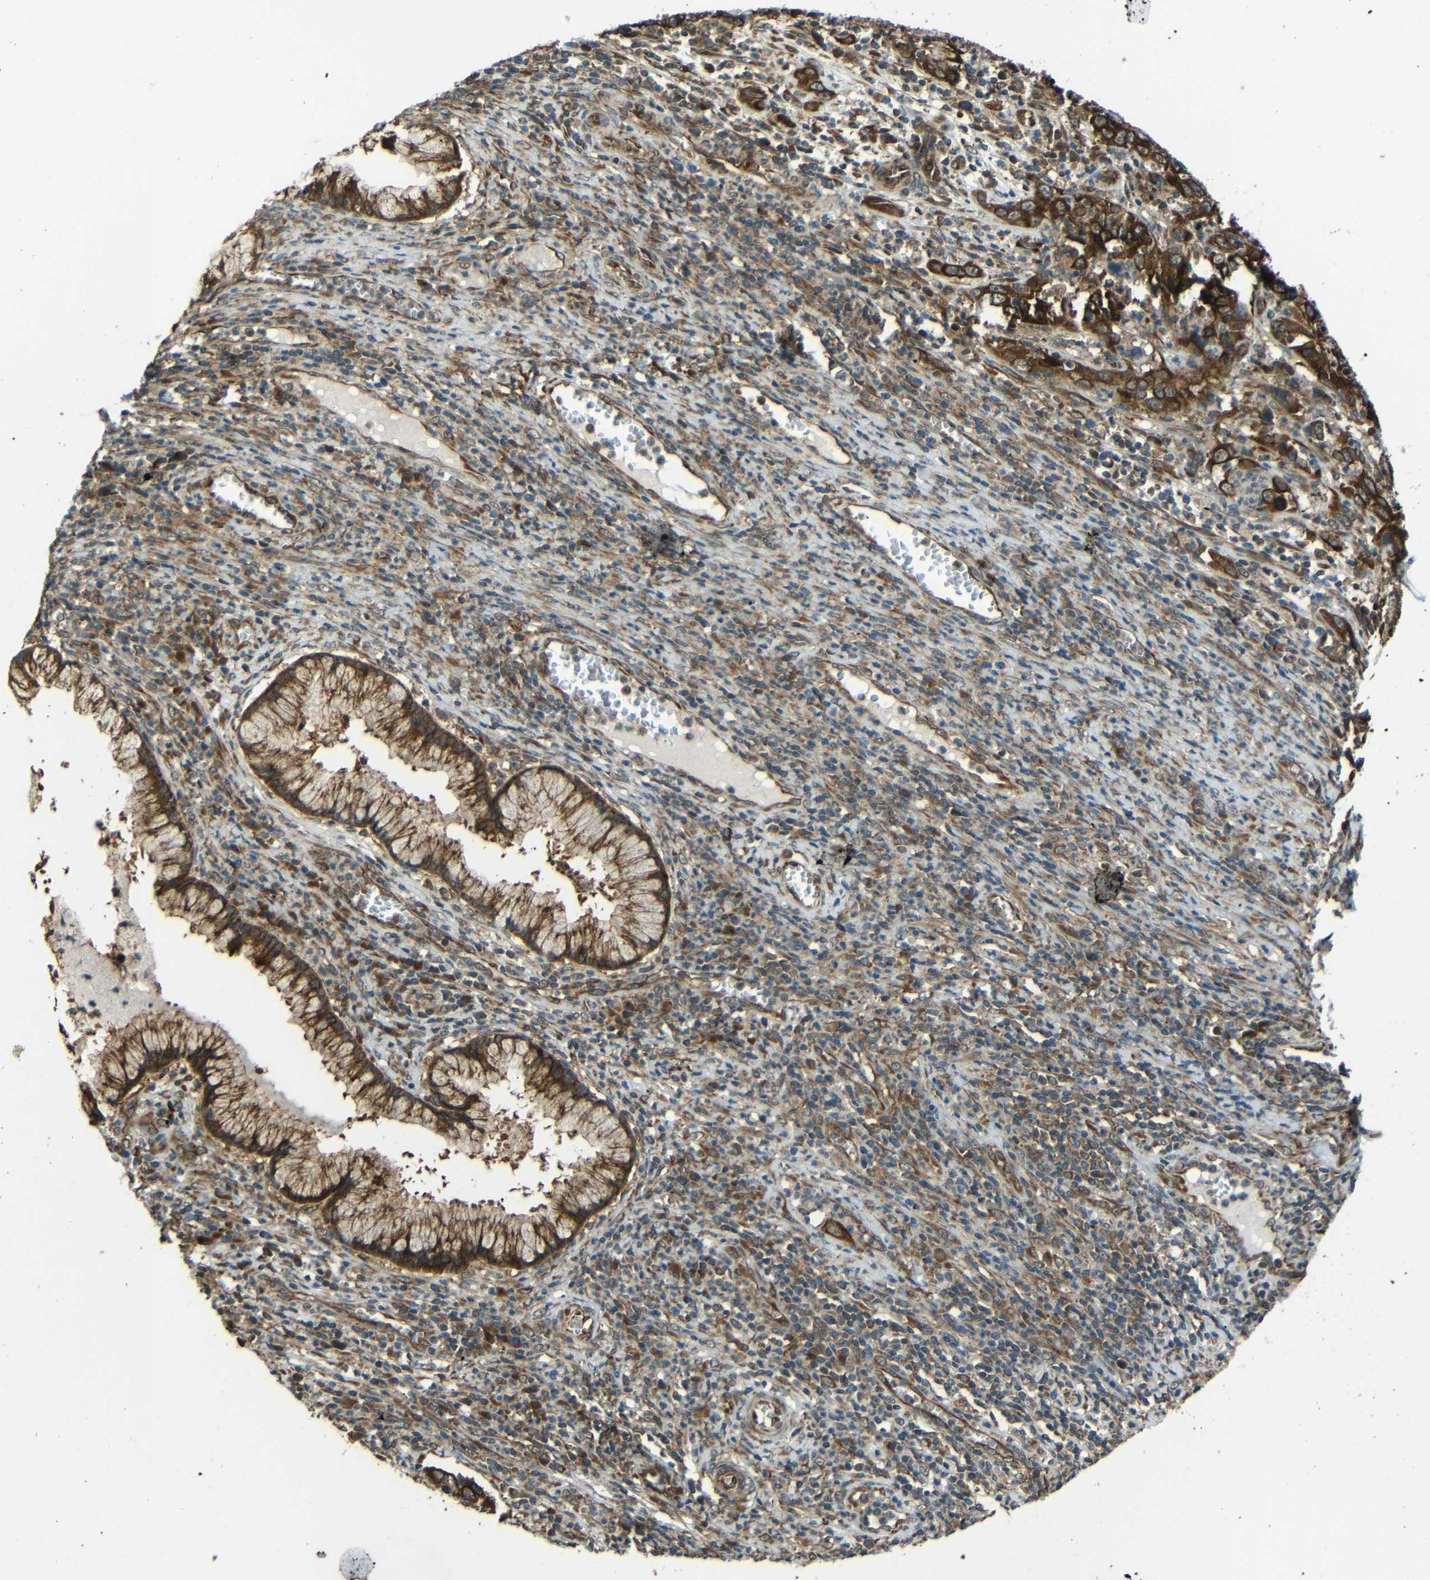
{"staining": {"intensity": "strong", "quantity": ">75%", "location": "cytoplasmic/membranous"}, "tissue": "cervical cancer", "cell_type": "Tumor cells", "image_type": "cancer", "snomed": [{"axis": "morphology", "description": "Squamous cell carcinoma, NOS"}, {"axis": "topography", "description": "Cervix"}], "caption": "This image exhibits immunohistochemistry staining of human cervical squamous cell carcinoma, with high strong cytoplasmic/membranous positivity in about >75% of tumor cells.", "gene": "VAPB", "patient": {"sex": "female", "age": 32}}